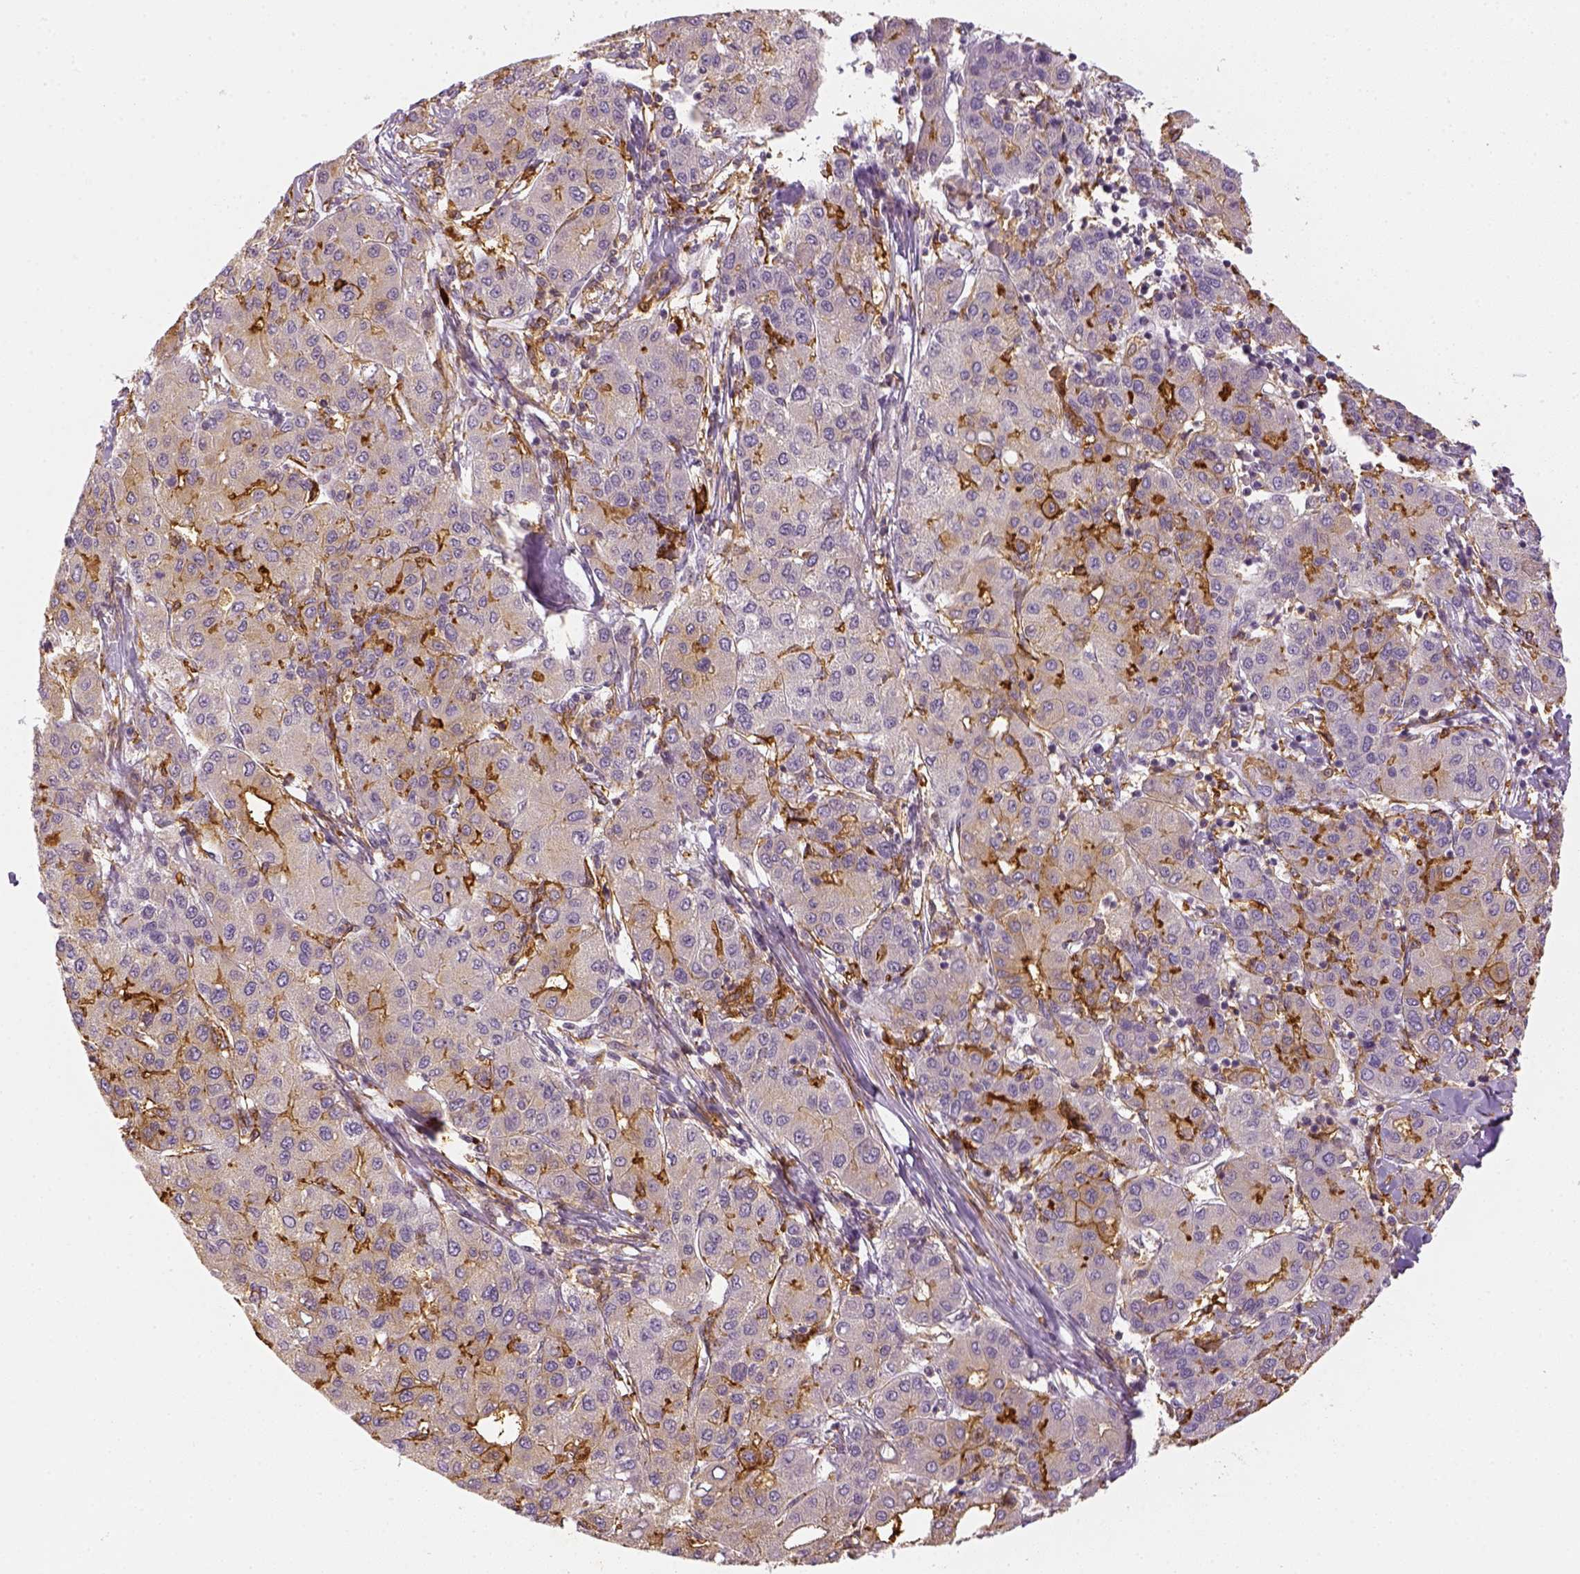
{"staining": {"intensity": "weak", "quantity": "<25%", "location": "cytoplasmic/membranous"}, "tissue": "liver cancer", "cell_type": "Tumor cells", "image_type": "cancer", "snomed": [{"axis": "morphology", "description": "Carcinoma, Hepatocellular, NOS"}, {"axis": "topography", "description": "Liver"}], "caption": "This is an IHC micrograph of human liver cancer (hepatocellular carcinoma). There is no staining in tumor cells.", "gene": "CD14", "patient": {"sex": "male", "age": 65}}